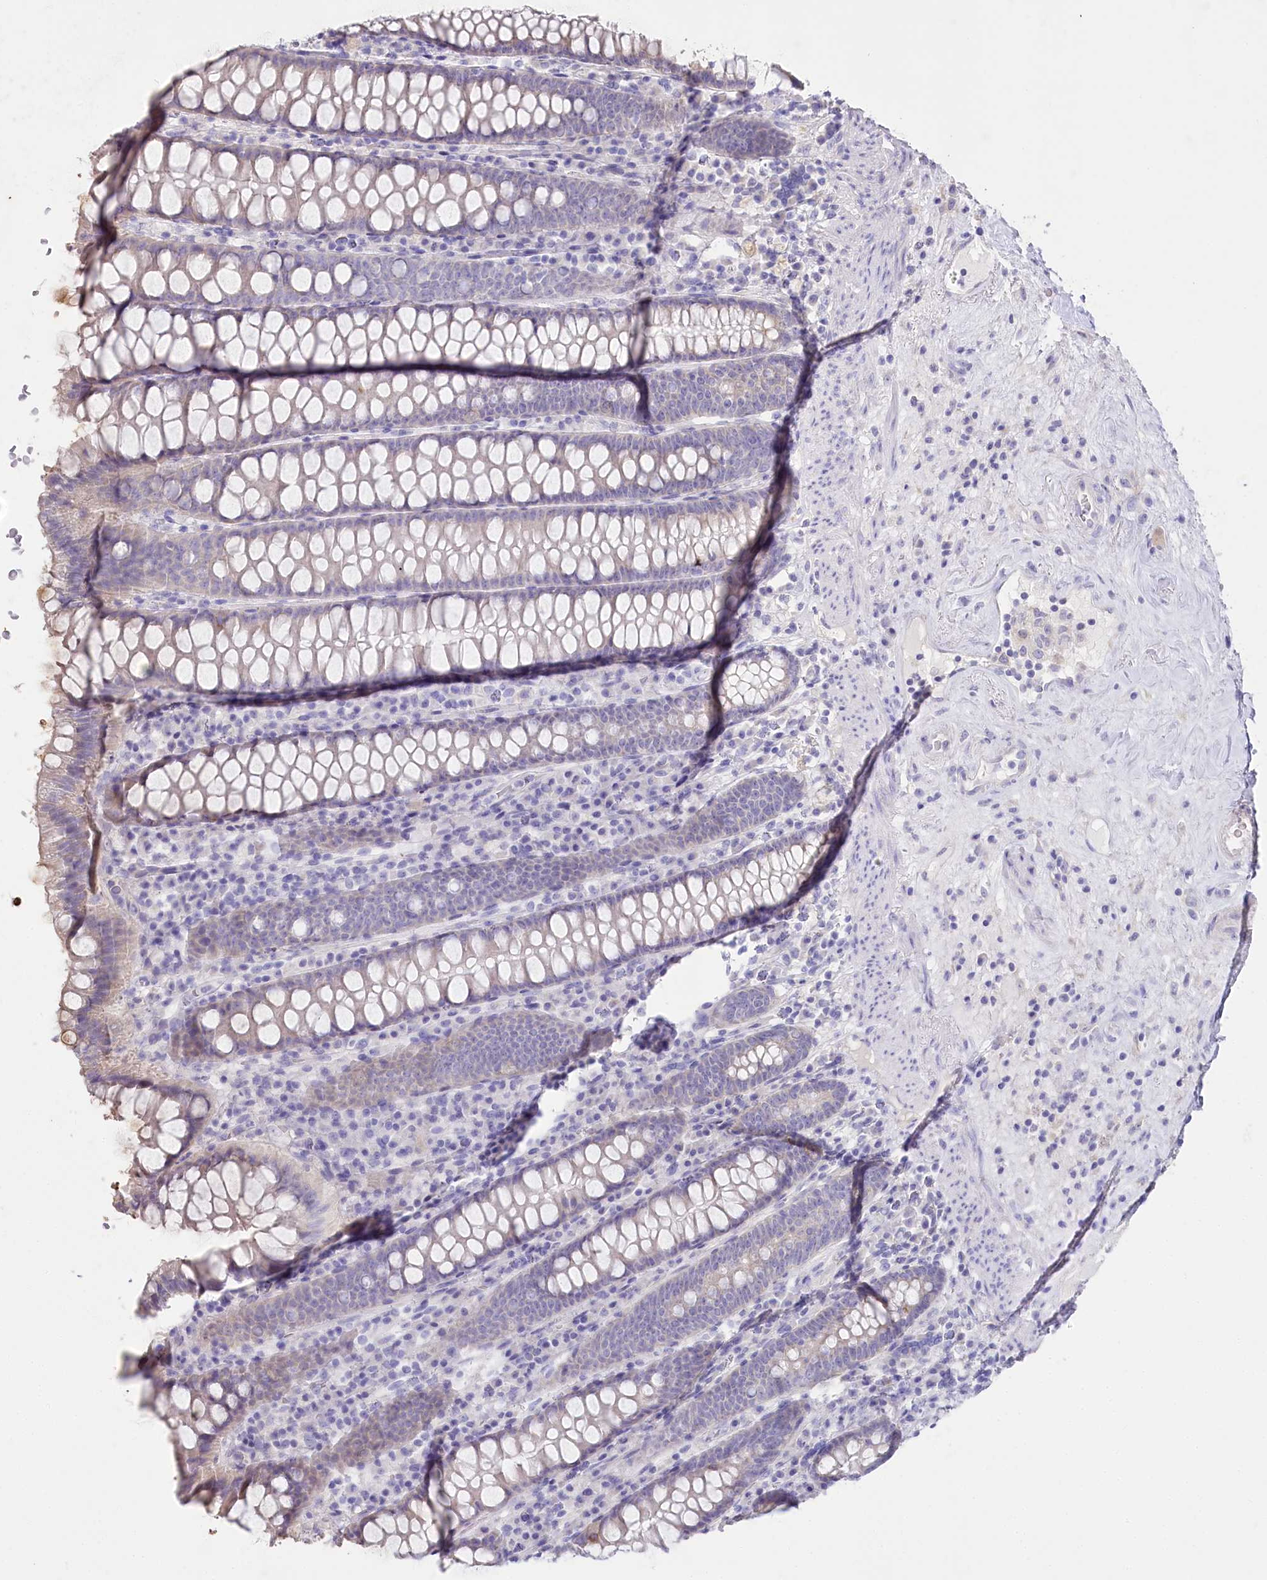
{"staining": {"intensity": "negative", "quantity": "none", "location": "none"}, "tissue": "colon", "cell_type": "Endothelial cells", "image_type": "normal", "snomed": [{"axis": "morphology", "description": "Normal tissue, NOS"}, {"axis": "topography", "description": "Colon"}], "caption": "Colon was stained to show a protein in brown. There is no significant positivity in endothelial cells.", "gene": "MYOZ1", "patient": {"sex": "female", "age": 79}}